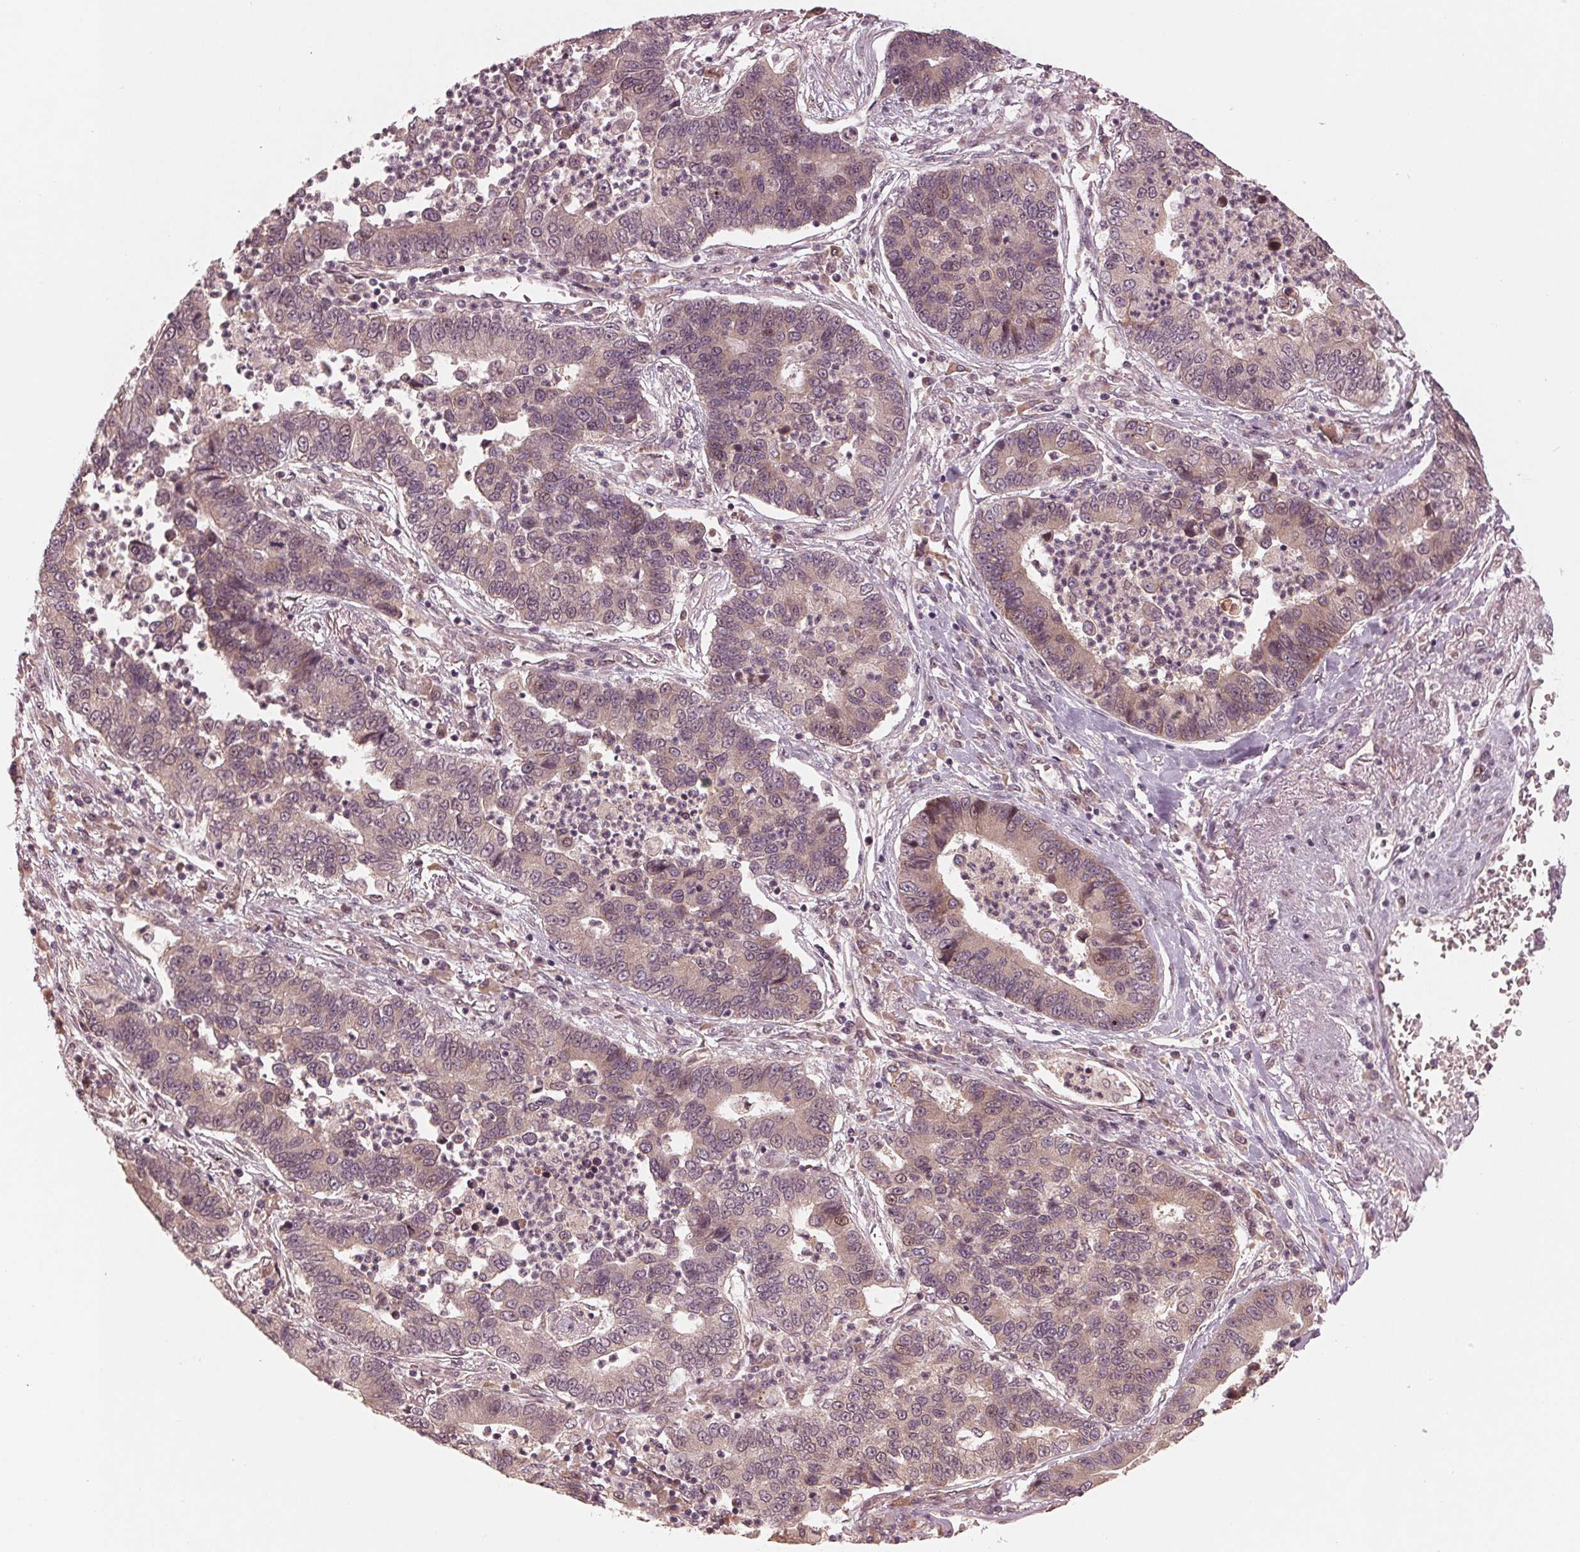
{"staining": {"intensity": "weak", "quantity": "<25%", "location": "nuclear"}, "tissue": "lung cancer", "cell_type": "Tumor cells", "image_type": "cancer", "snomed": [{"axis": "morphology", "description": "Adenocarcinoma, NOS"}, {"axis": "topography", "description": "Lung"}], "caption": "Tumor cells show no significant protein staining in lung cancer (adenocarcinoma).", "gene": "ZNF471", "patient": {"sex": "female", "age": 57}}